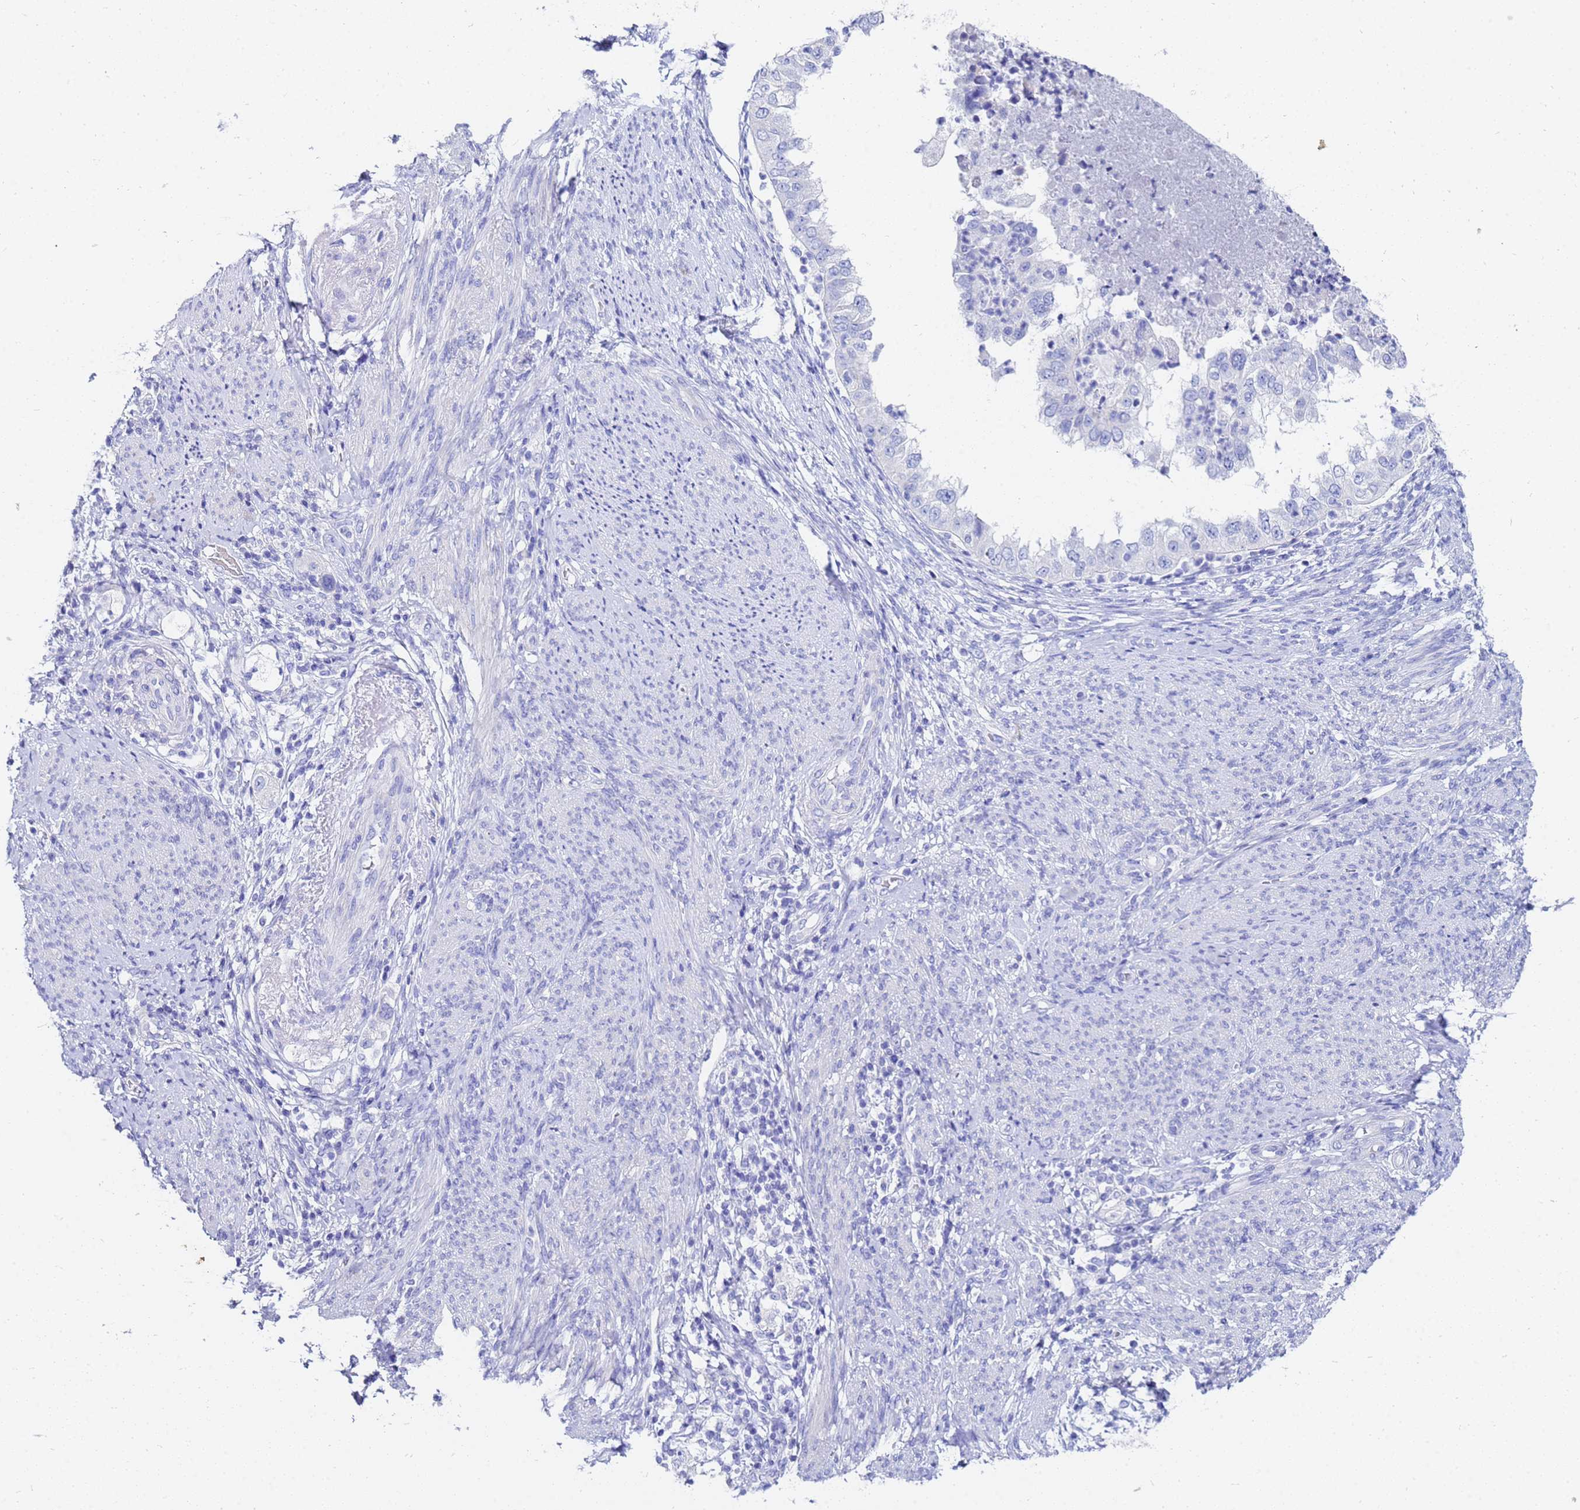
{"staining": {"intensity": "negative", "quantity": "none", "location": "none"}, "tissue": "endometrial cancer", "cell_type": "Tumor cells", "image_type": "cancer", "snomed": [{"axis": "morphology", "description": "Adenocarcinoma, NOS"}, {"axis": "topography", "description": "Endometrium"}], "caption": "Immunohistochemistry (IHC) micrograph of human endometrial cancer (adenocarcinoma) stained for a protein (brown), which exhibits no expression in tumor cells.", "gene": "C2orf72", "patient": {"sex": "female", "age": 85}}